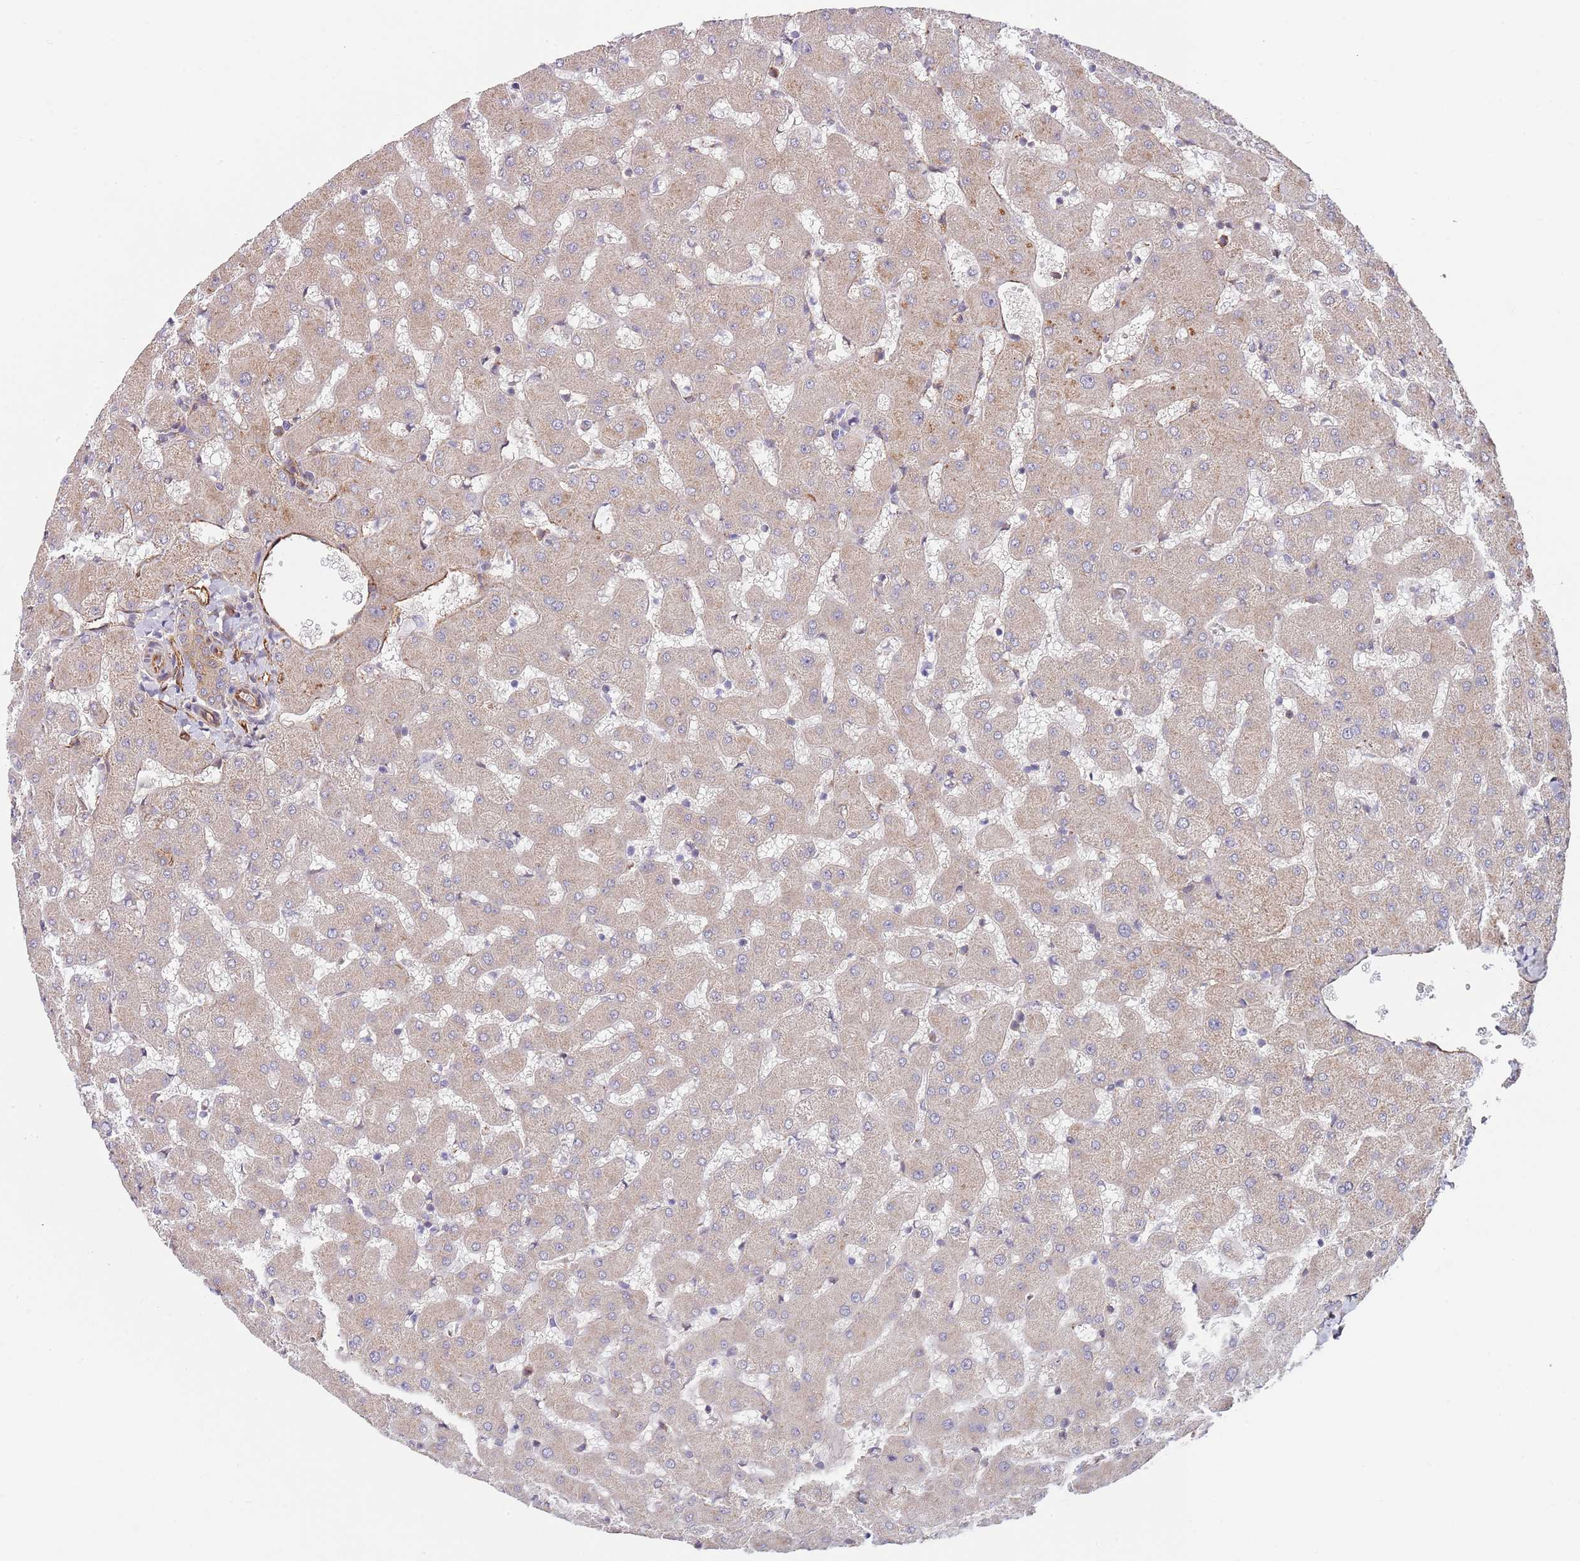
{"staining": {"intensity": "weak", "quantity": "<25%", "location": "cytoplasmic/membranous"}, "tissue": "liver", "cell_type": "Cholangiocytes", "image_type": "normal", "snomed": [{"axis": "morphology", "description": "Normal tissue, NOS"}, {"axis": "topography", "description": "Liver"}], "caption": "Liver stained for a protein using IHC exhibits no positivity cholangiocytes.", "gene": "BPNT1", "patient": {"sex": "female", "age": 63}}